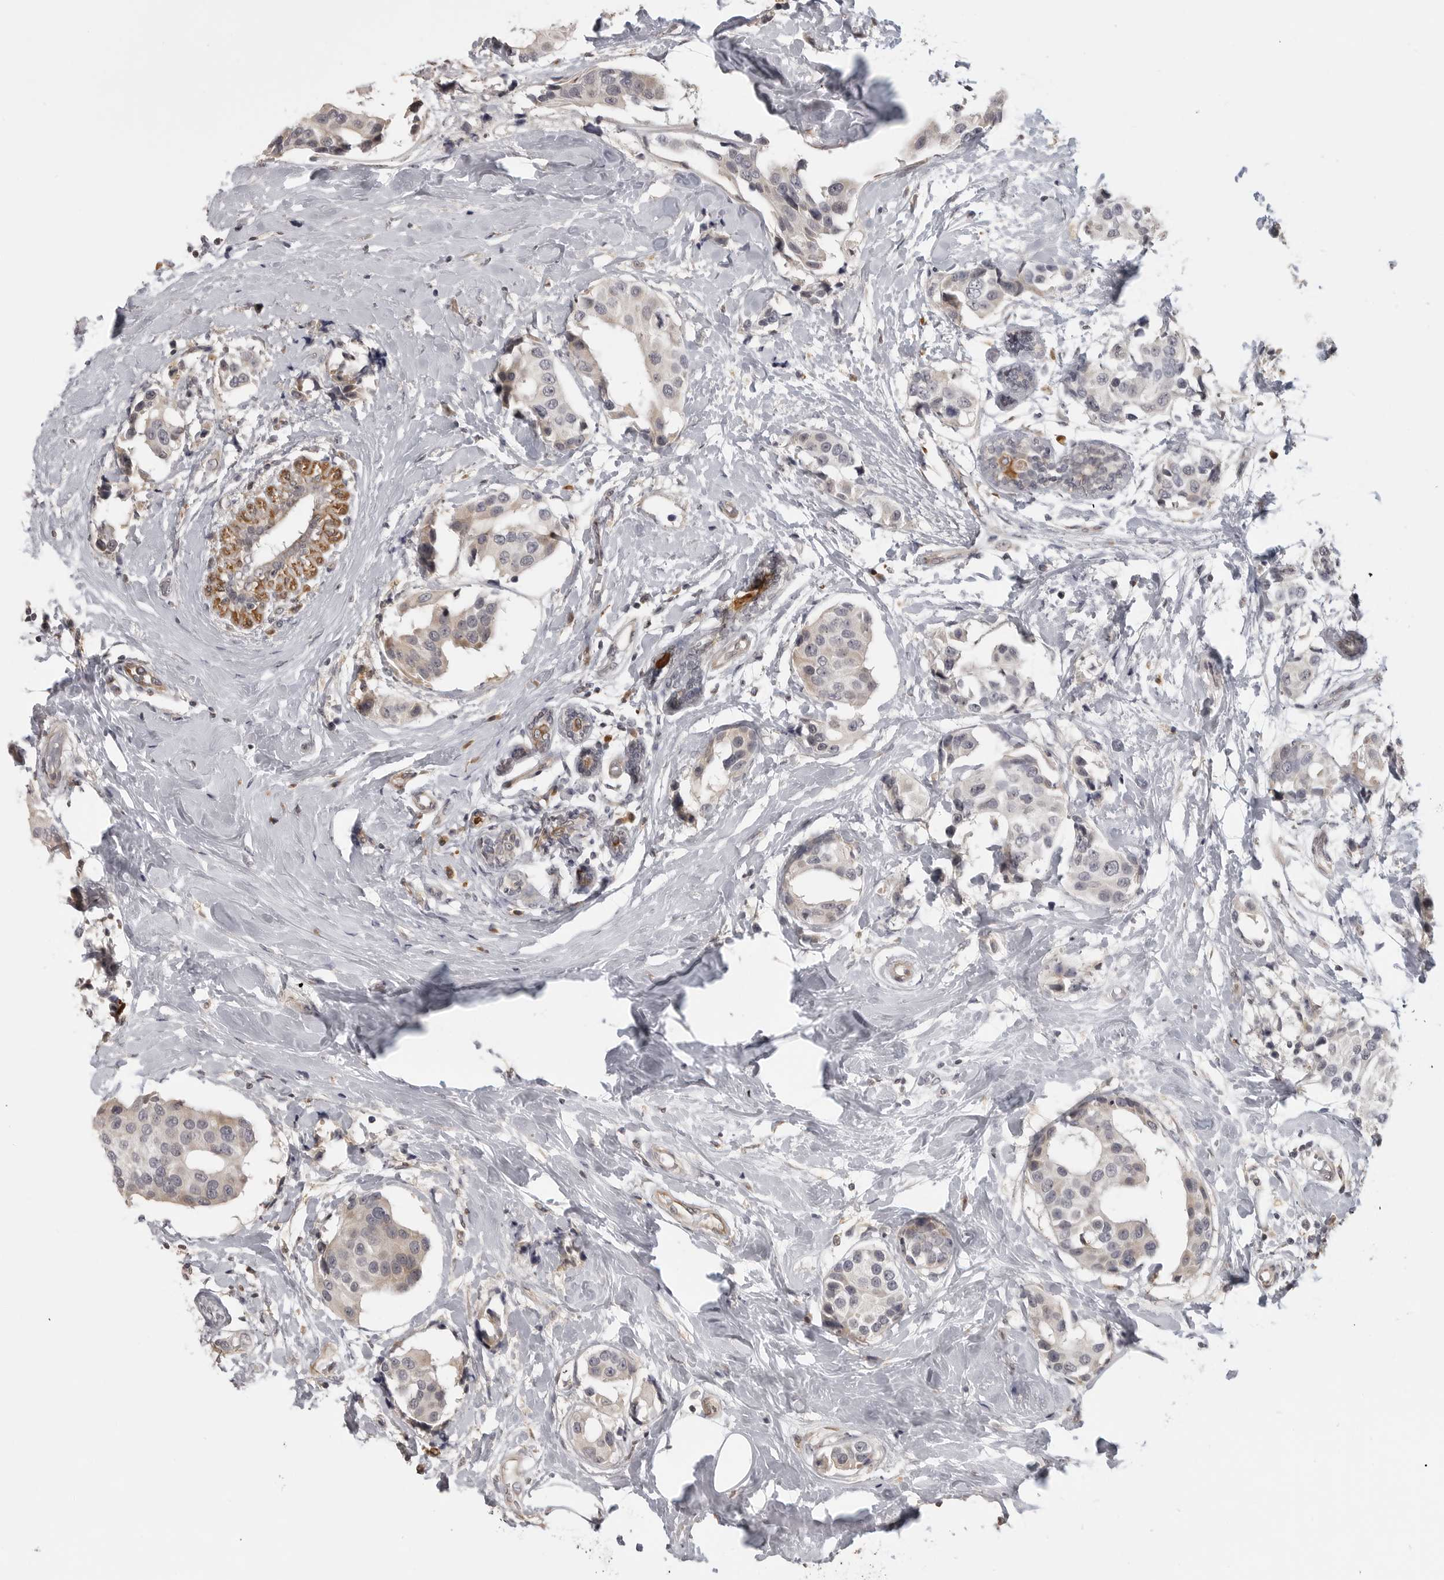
{"staining": {"intensity": "weak", "quantity": "<25%", "location": "cytoplasmic/membranous"}, "tissue": "breast cancer", "cell_type": "Tumor cells", "image_type": "cancer", "snomed": [{"axis": "morphology", "description": "Normal tissue, NOS"}, {"axis": "morphology", "description": "Duct carcinoma"}, {"axis": "topography", "description": "Breast"}], "caption": "A micrograph of human breast invasive ductal carcinoma is negative for staining in tumor cells.", "gene": "IDO1", "patient": {"sex": "female", "age": 39}}